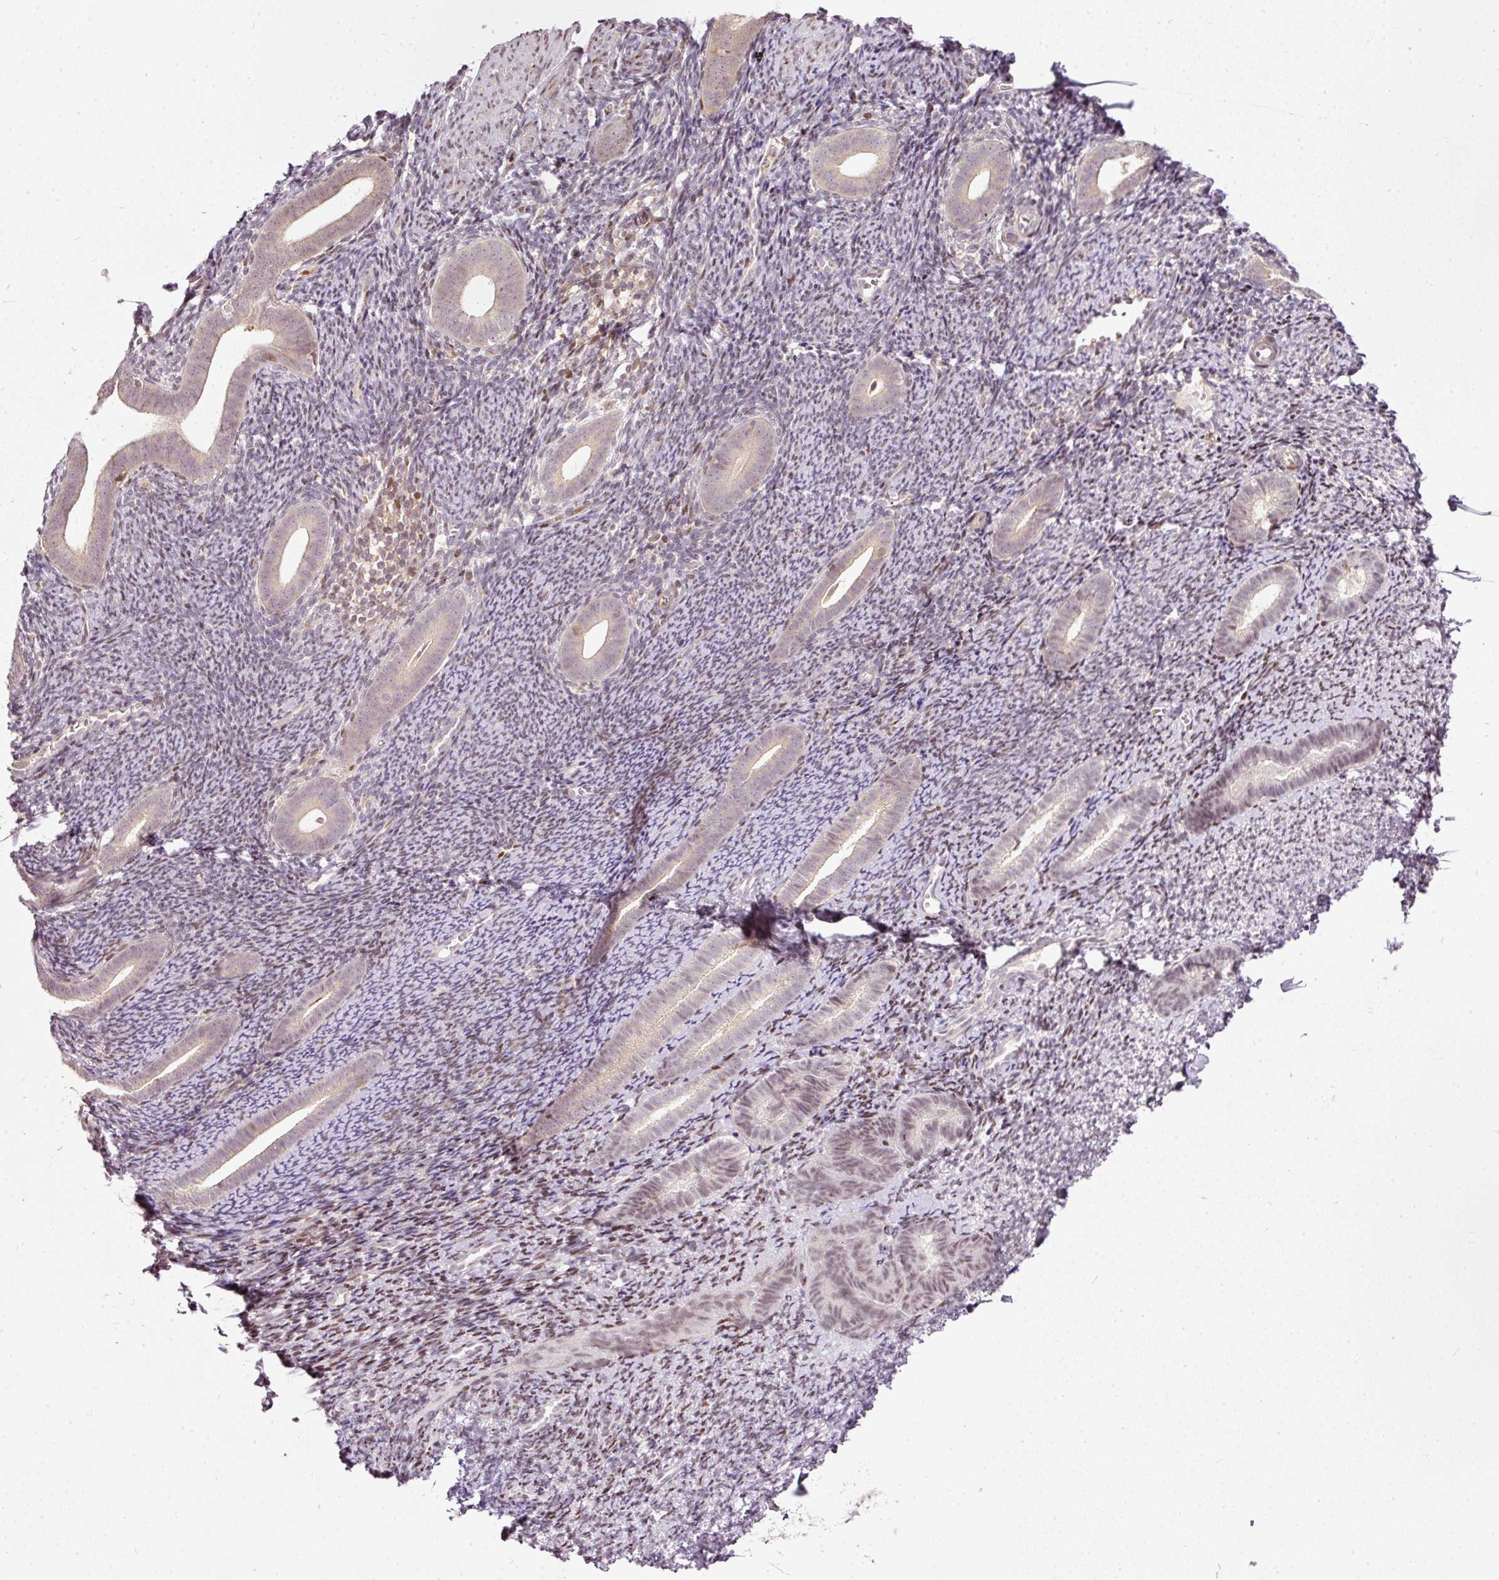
{"staining": {"intensity": "moderate", "quantity": "<25%", "location": "nuclear"}, "tissue": "endometrium", "cell_type": "Cells in endometrial stroma", "image_type": "normal", "snomed": [{"axis": "morphology", "description": "Normal tissue, NOS"}, {"axis": "topography", "description": "Endometrium"}], "caption": "Protein positivity by IHC exhibits moderate nuclear expression in about <25% of cells in endometrial stroma in normal endometrium.", "gene": "ZNF778", "patient": {"sex": "female", "age": 39}}